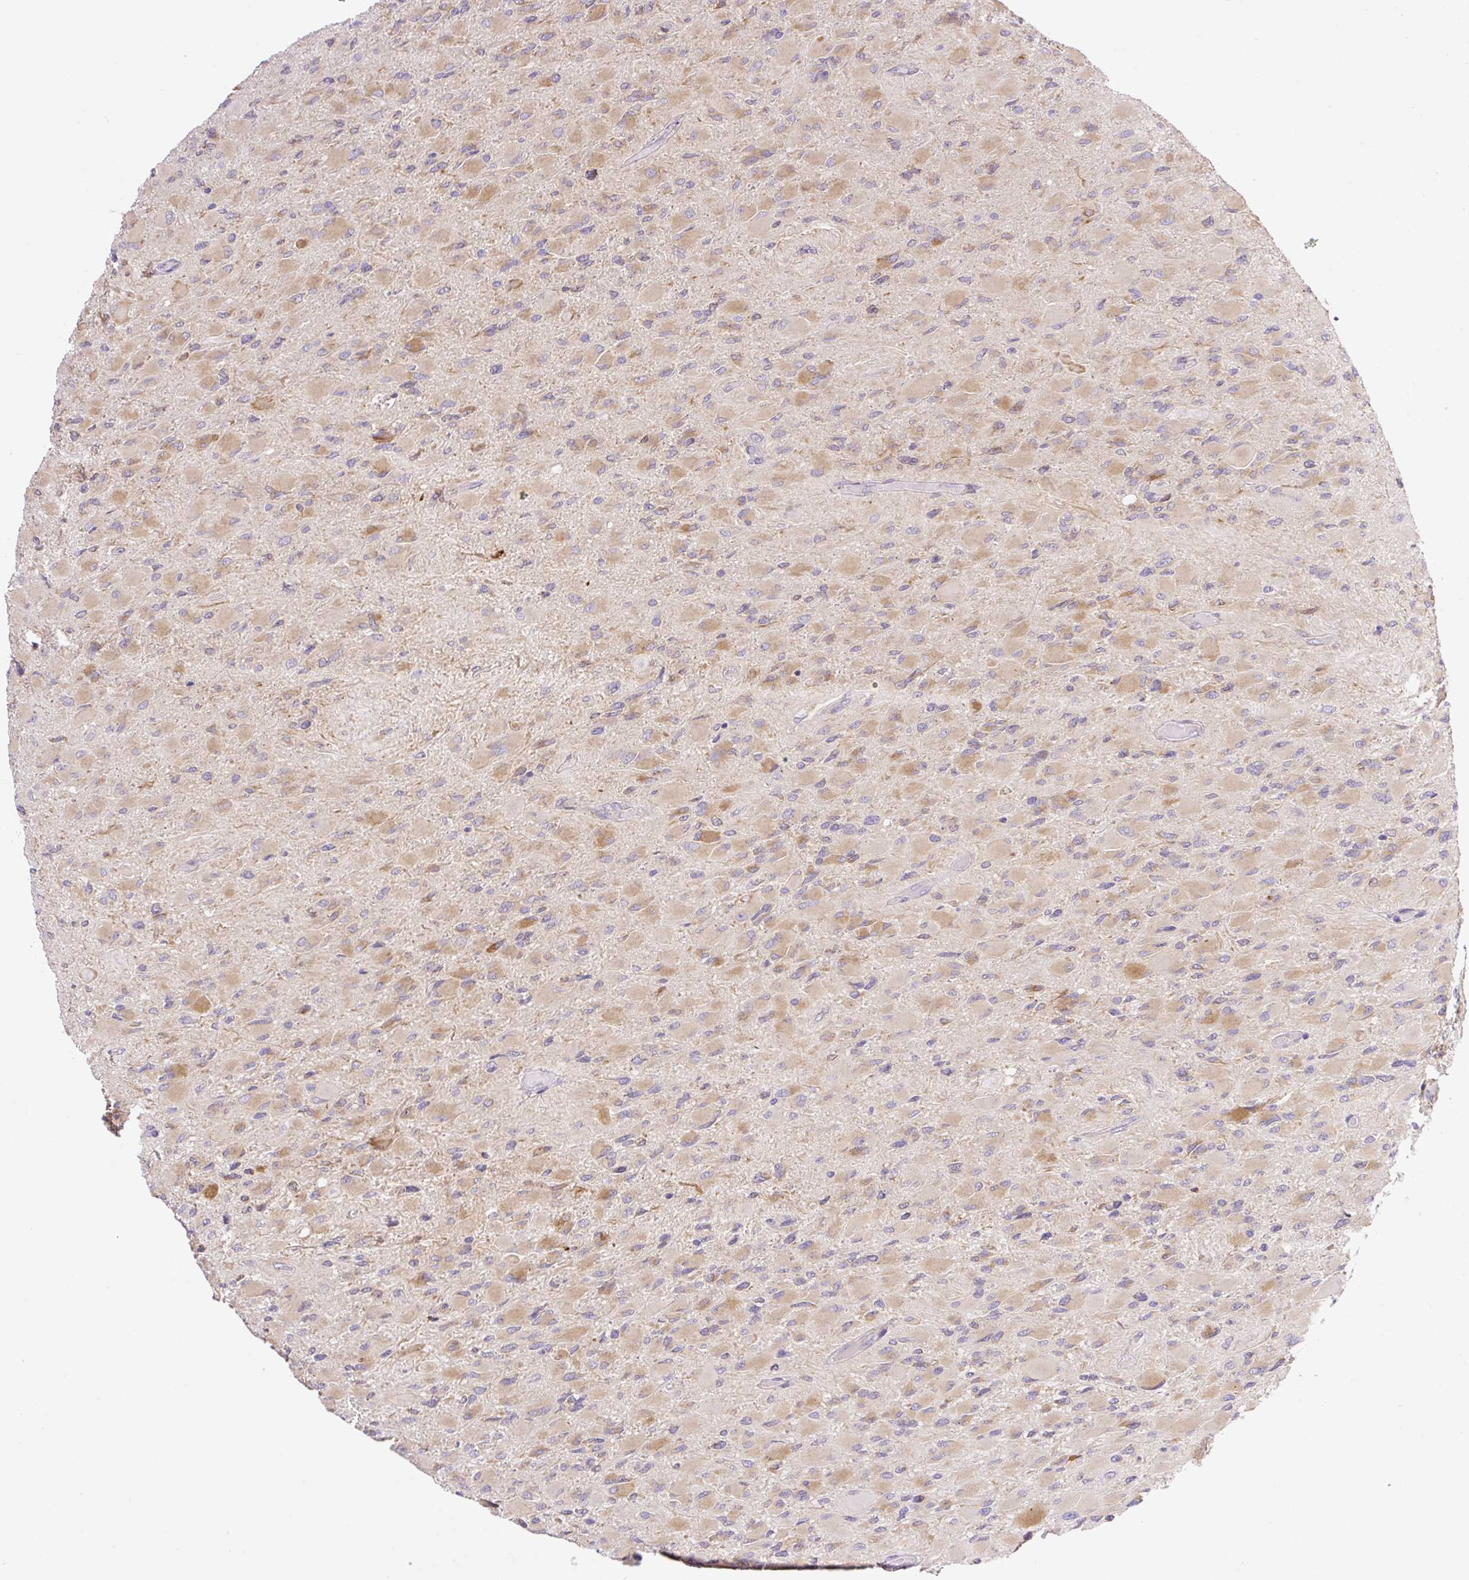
{"staining": {"intensity": "moderate", "quantity": "25%-75%", "location": "cytoplasmic/membranous"}, "tissue": "glioma", "cell_type": "Tumor cells", "image_type": "cancer", "snomed": [{"axis": "morphology", "description": "Glioma, malignant, High grade"}, {"axis": "topography", "description": "Cerebral cortex"}], "caption": "Approximately 25%-75% of tumor cells in high-grade glioma (malignant) demonstrate moderate cytoplasmic/membranous protein expression as visualized by brown immunohistochemical staining.", "gene": "POFUT1", "patient": {"sex": "female", "age": 36}}